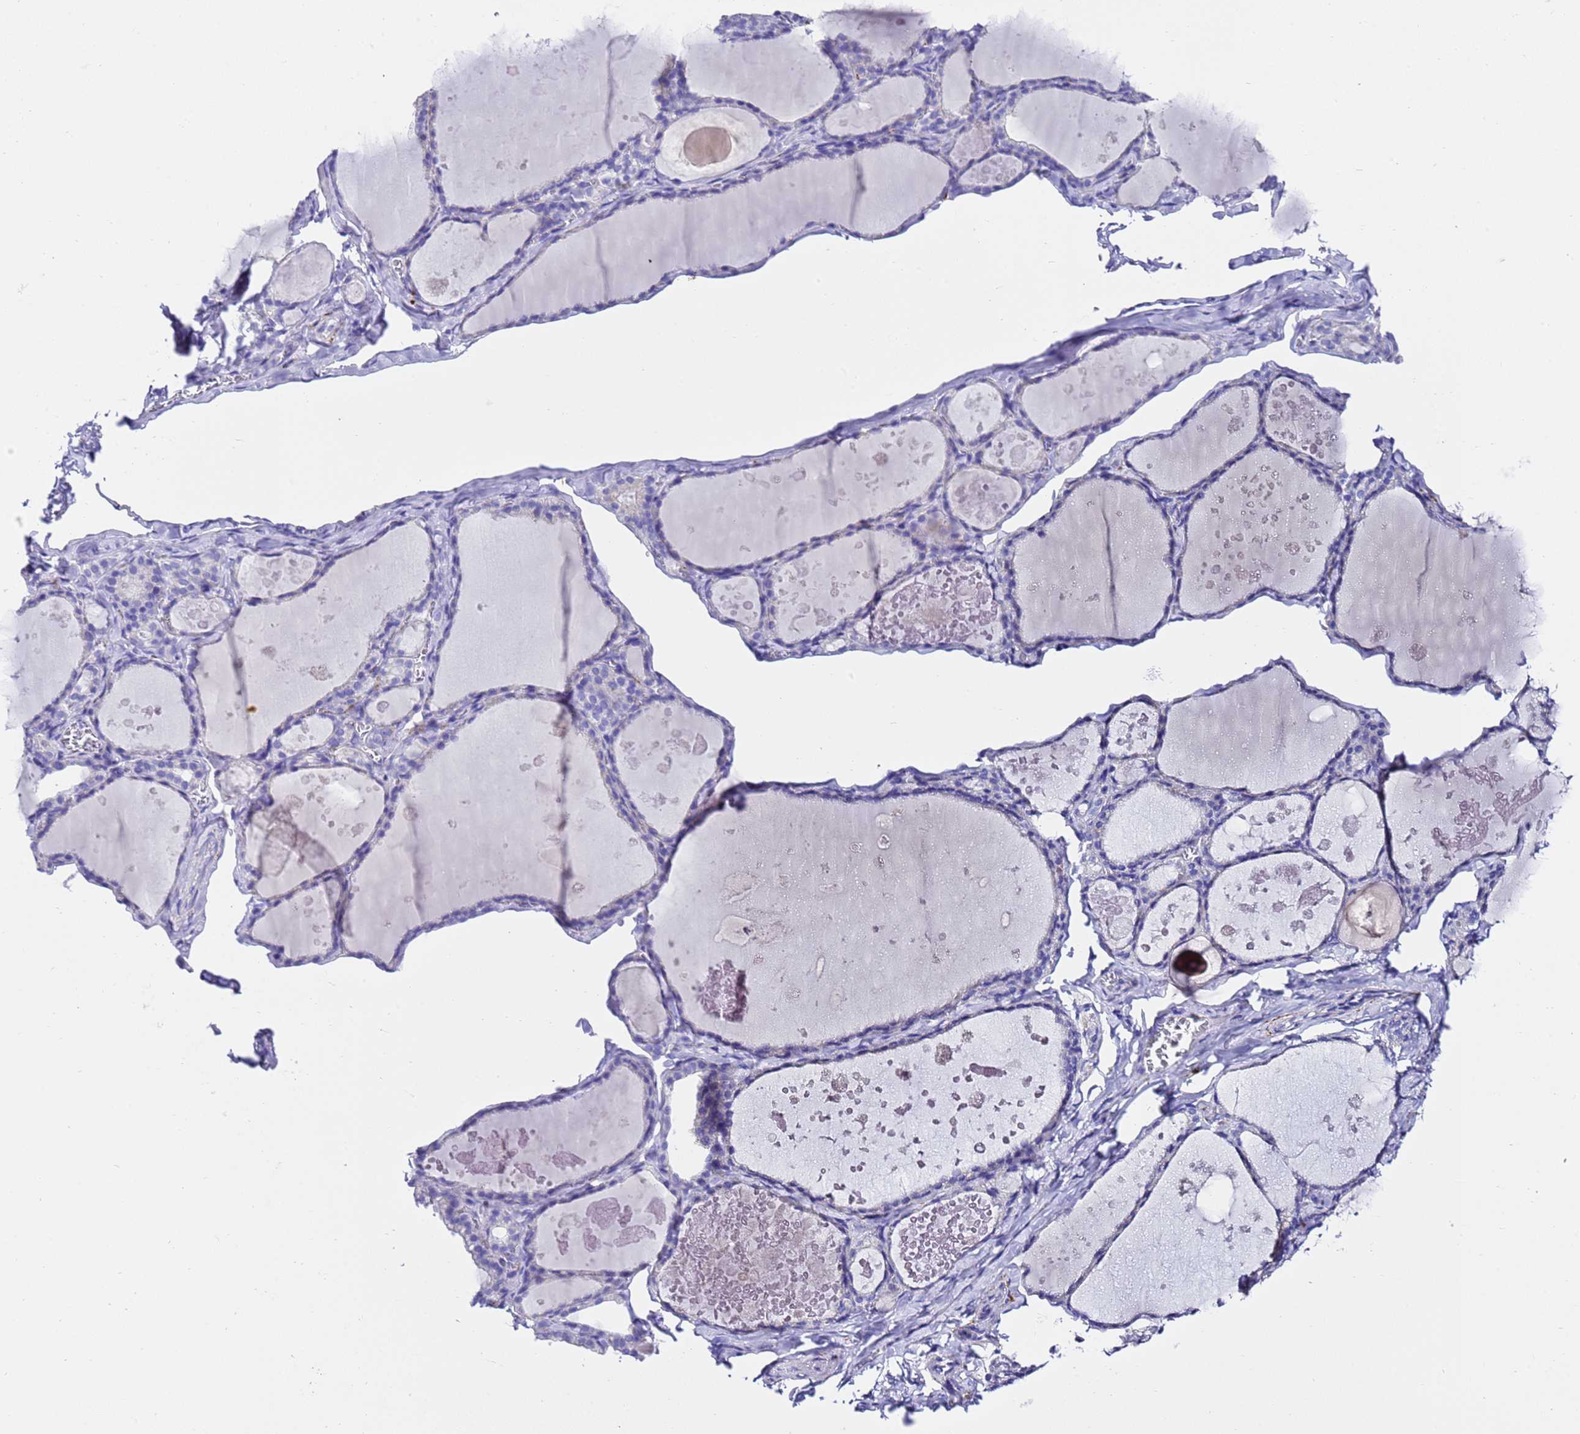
{"staining": {"intensity": "negative", "quantity": "none", "location": "none"}, "tissue": "thyroid gland", "cell_type": "Glandular cells", "image_type": "normal", "snomed": [{"axis": "morphology", "description": "Normal tissue, NOS"}, {"axis": "topography", "description": "Thyroid gland"}], "caption": "This is a micrograph of immunohistochemistry staining of unremarkable thyroid gland, which shows no staining in glandular cells. (DAB immunohistochemistry with hematoxylin counter stain).", "gene": "FAM72A", "patient": {"sex": "male", "age": 56}}